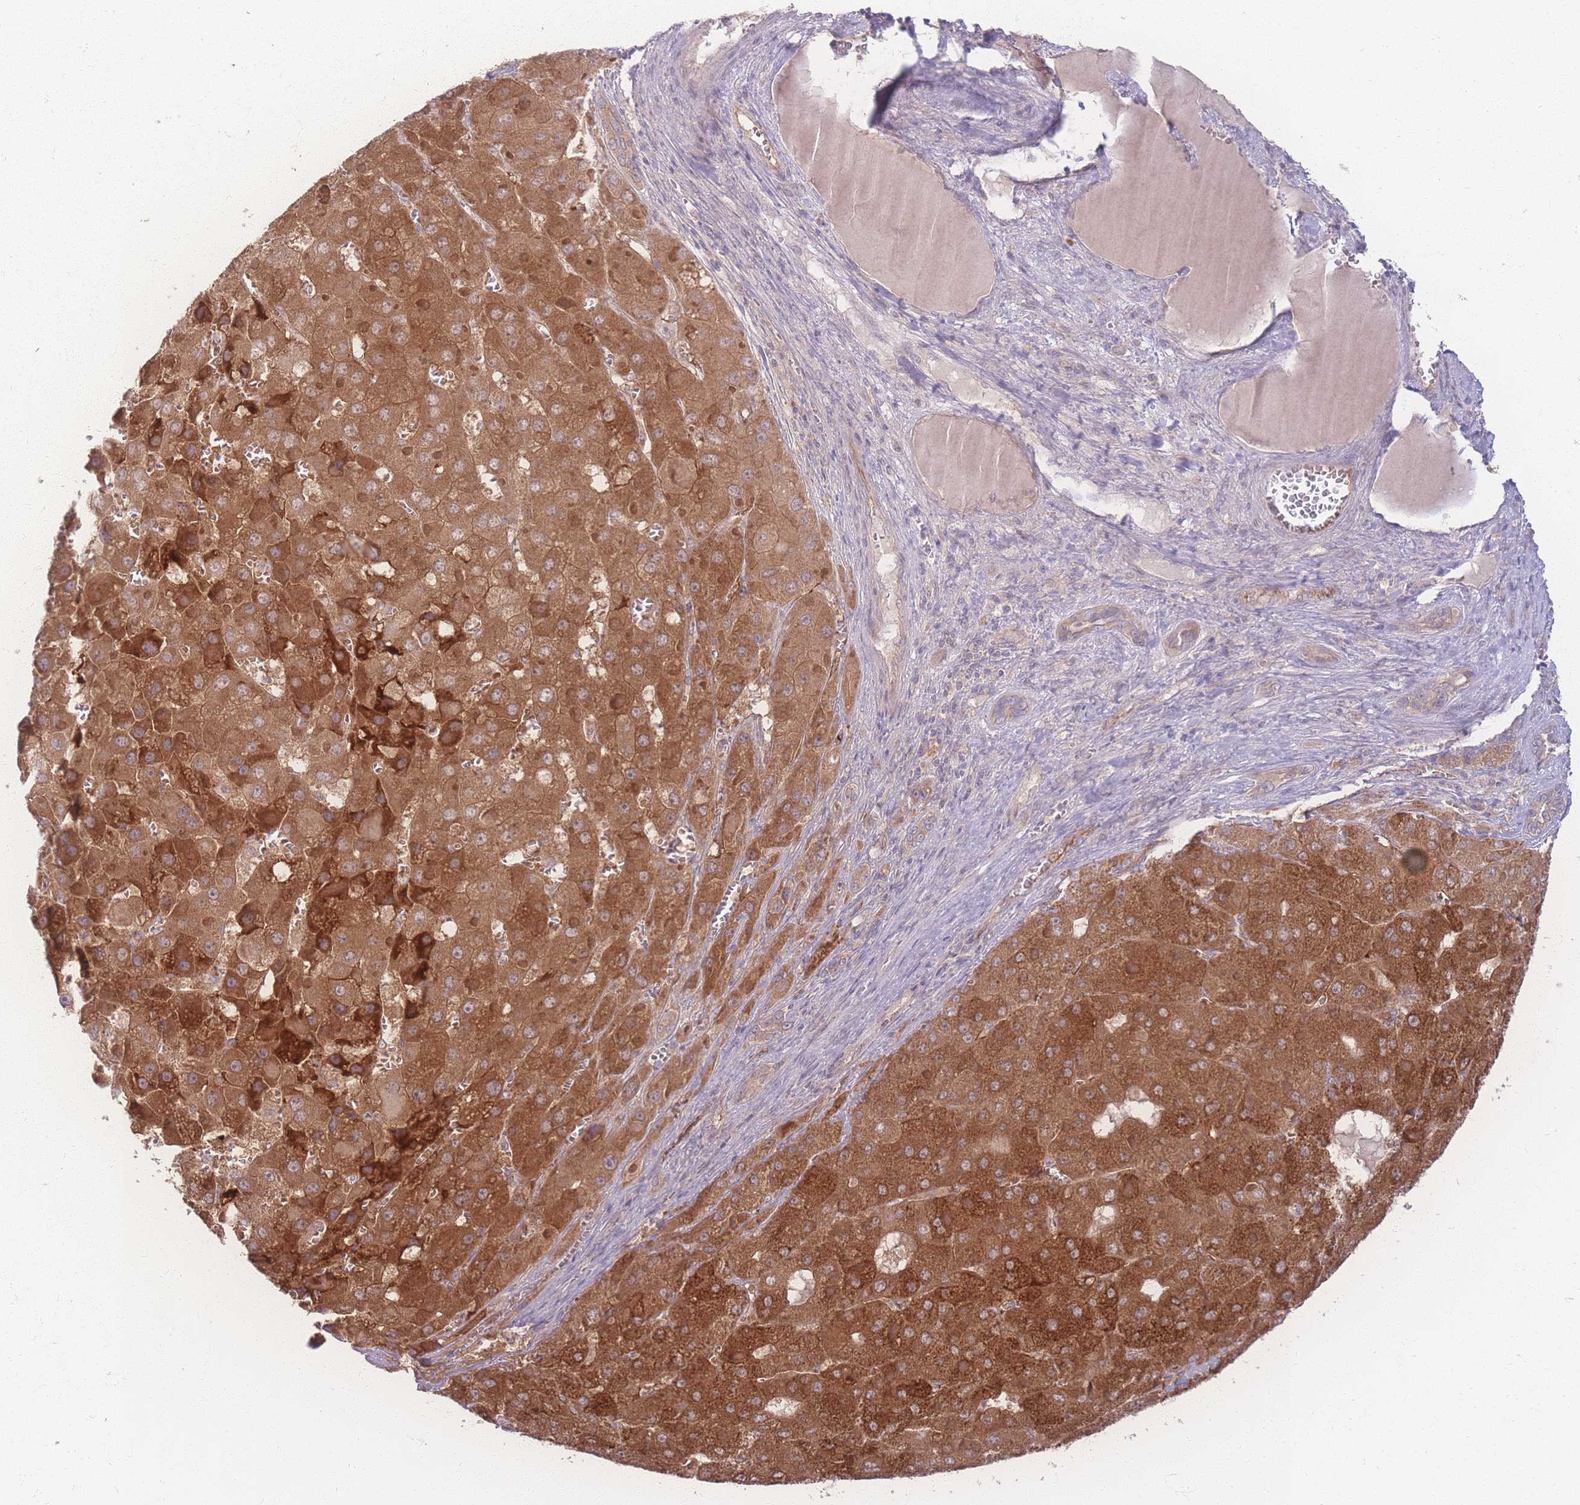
{"staining": {"intensity": "moderate", "quantity": ">75%", "location": "cytoplasmic/membranous"}, "tissue": "liver cancer", "cell_type": "Tumor cells", "image_type": "cancer", "snomed": [{"axis": "morphology", "description": "Carcinoma, Hepatocellular, NOS"}, {"axis": "topography", "description": "Liver"}], "caption": "This photomicrograph reveals IHC staining of liver hepatocellular carcinoma, with medium moderate cytoplasmic/membranous positivity in about >75% of tumor cells.", "gene": "INSR", "patient": {"sex": "female", "age": 73}}